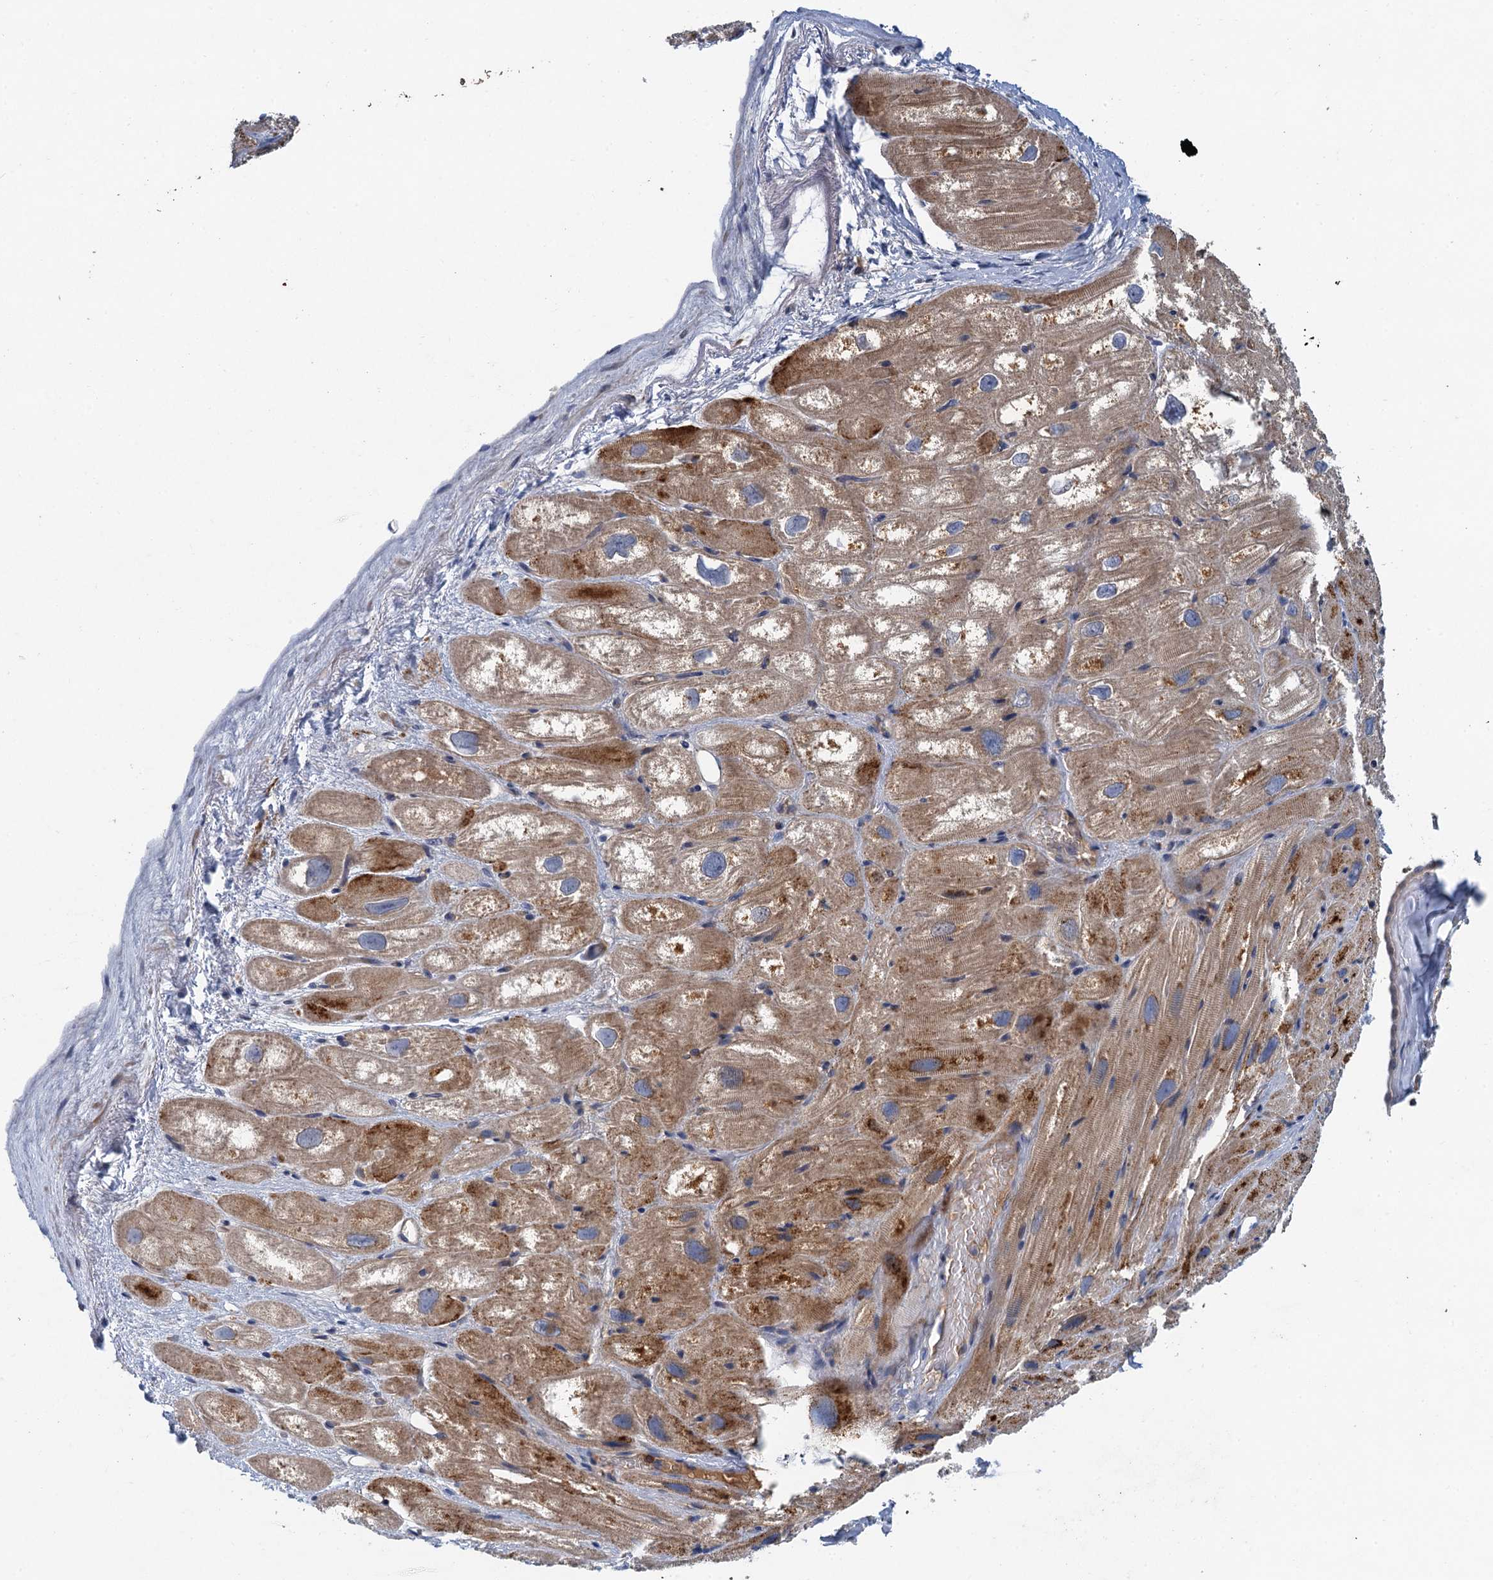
{"staining": {"intensity": "moderate", "quantity": "25%-75%", "location": "cytoplasmic/membranous"}, "tissue": "heart muscle", "cell_type": "Cardiomyocytes", "image_type": "normal", "snomed": [{"axis": "morphology", "description": "Normal tissue, NOS"}, {"axis": "topography", "description": "Heart"}], "caption": "This micrograph displays immunohistochemistry staining of normal human heart muscle, with medium moderate cytoplasmic/membranous positivity in about 25%-75% of cardiomyocytes.", "gene": "TPCN1", "patient": {"sex": "male", "age": 50}}